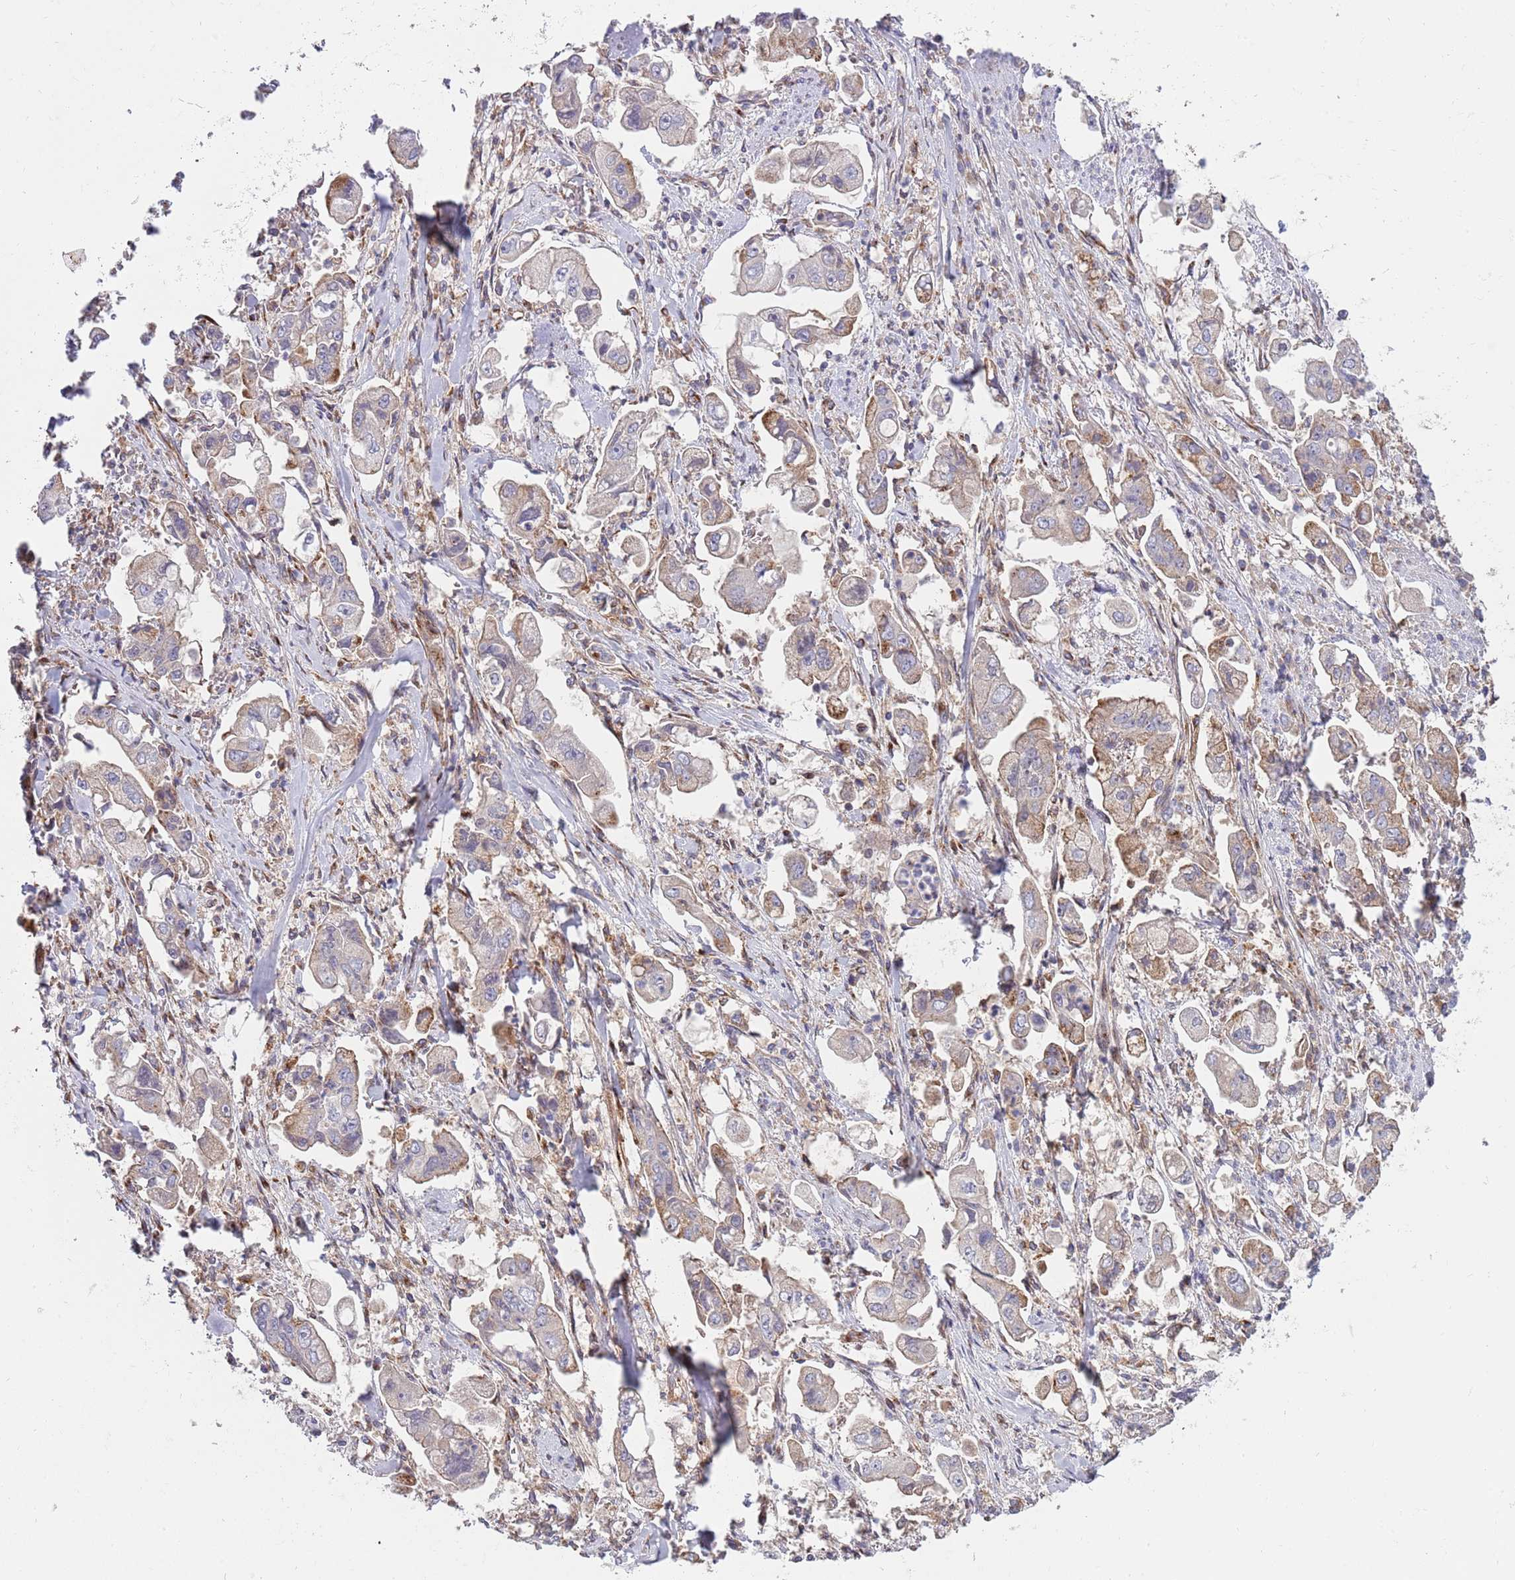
{"staining": {"intensity": "weak", "quantity": "<25%", "location": "cytoplasmic/membranous"}, "tissue": "stomach cancer", "cell_type": "Tumor cells", "image_type": "cancer", "snomed": [{"axis": "morphology", "description": "Adenocarcinoma, NOS"}, {"axis": "topography", "description": "Stomach"}], "caption": "Photomicrograph shows no significant protein positivity in tumor cells of stomach cancer (adenocarcinoma). Nuclei are stained in blue.", "gene": "BTBD7", "patient": {"sex": "male", "age": 62}}